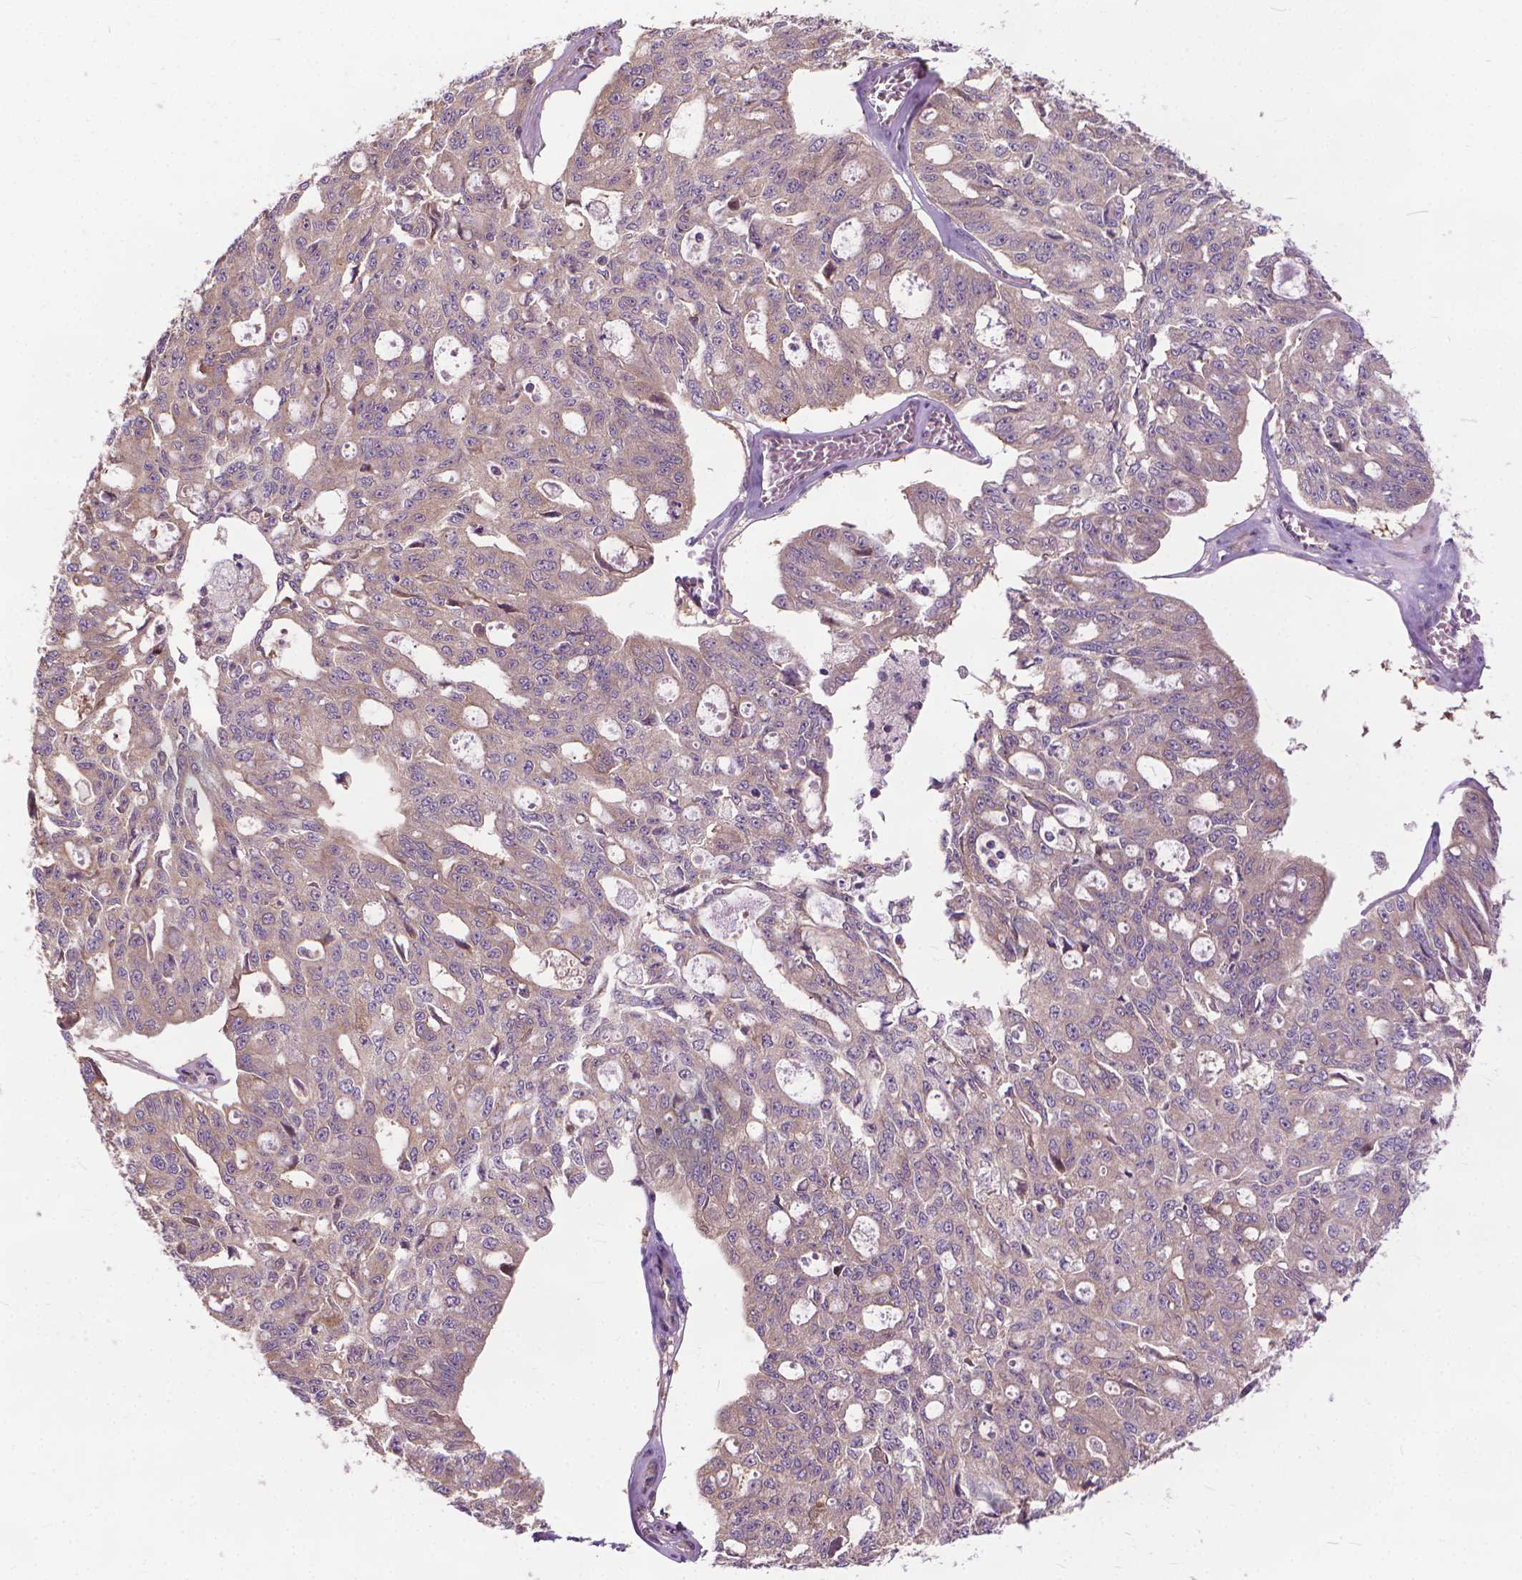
{"staining": {"intensity": "weak", "quantity": "<25%", "location": "cytoplasmic/membranous"}, "tissue": "ovarian cancer", "cell_type": "Tumor cells", "image_type": "cancer", "snomed": [{"axis": "morphology", "description": "Carcinoma, endometroid"}, {"axis": "topography", "description": "Ovary"}], "caption": "This is an immunohistochemistry (IHC) micrograph of human ovarian cancer. There is no positivity in tumor cells.", "gene": "NUDT1", "patient": {"sex": "female", "age": 65}}